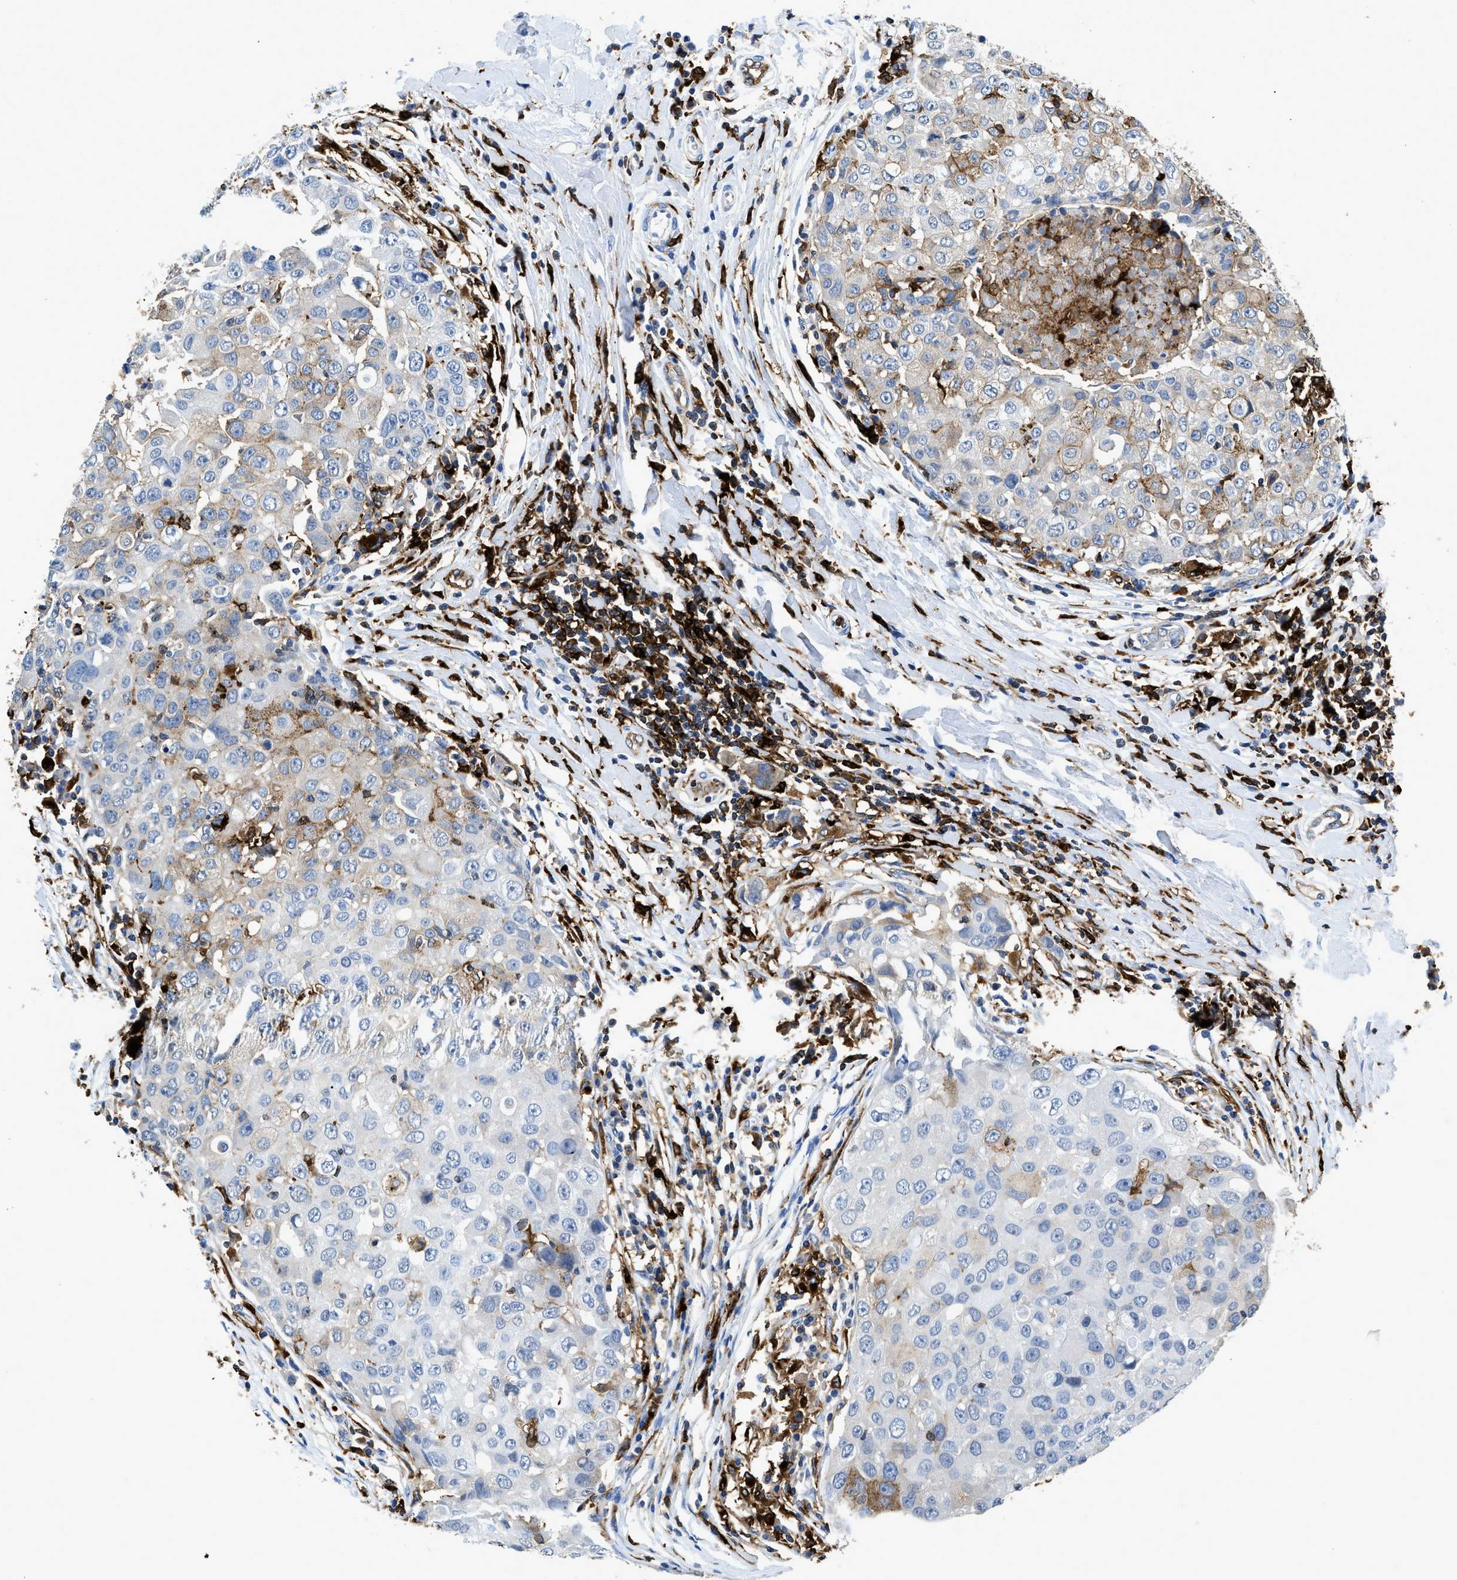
{"staining": {"intensity": "weak", "quantity": "25%-75%", "location": "cytoplasmic/membranous"}, "tissue": "breast cancer", "cell_type": "Tumor cells", "image_type": "cancer", "snomed": [{"axis": "morphology", "description": "Duct carcinoma"}, {"axis": "topography", "description": "Breast"}], "caption": "Immunohistochemical staining of breast cancer shows weak cytoplasmic/membranous protein expression in about 25%-75% of tumor cells.", "gene": "CD226", "patient": {"sex": "female", "age": 27}}